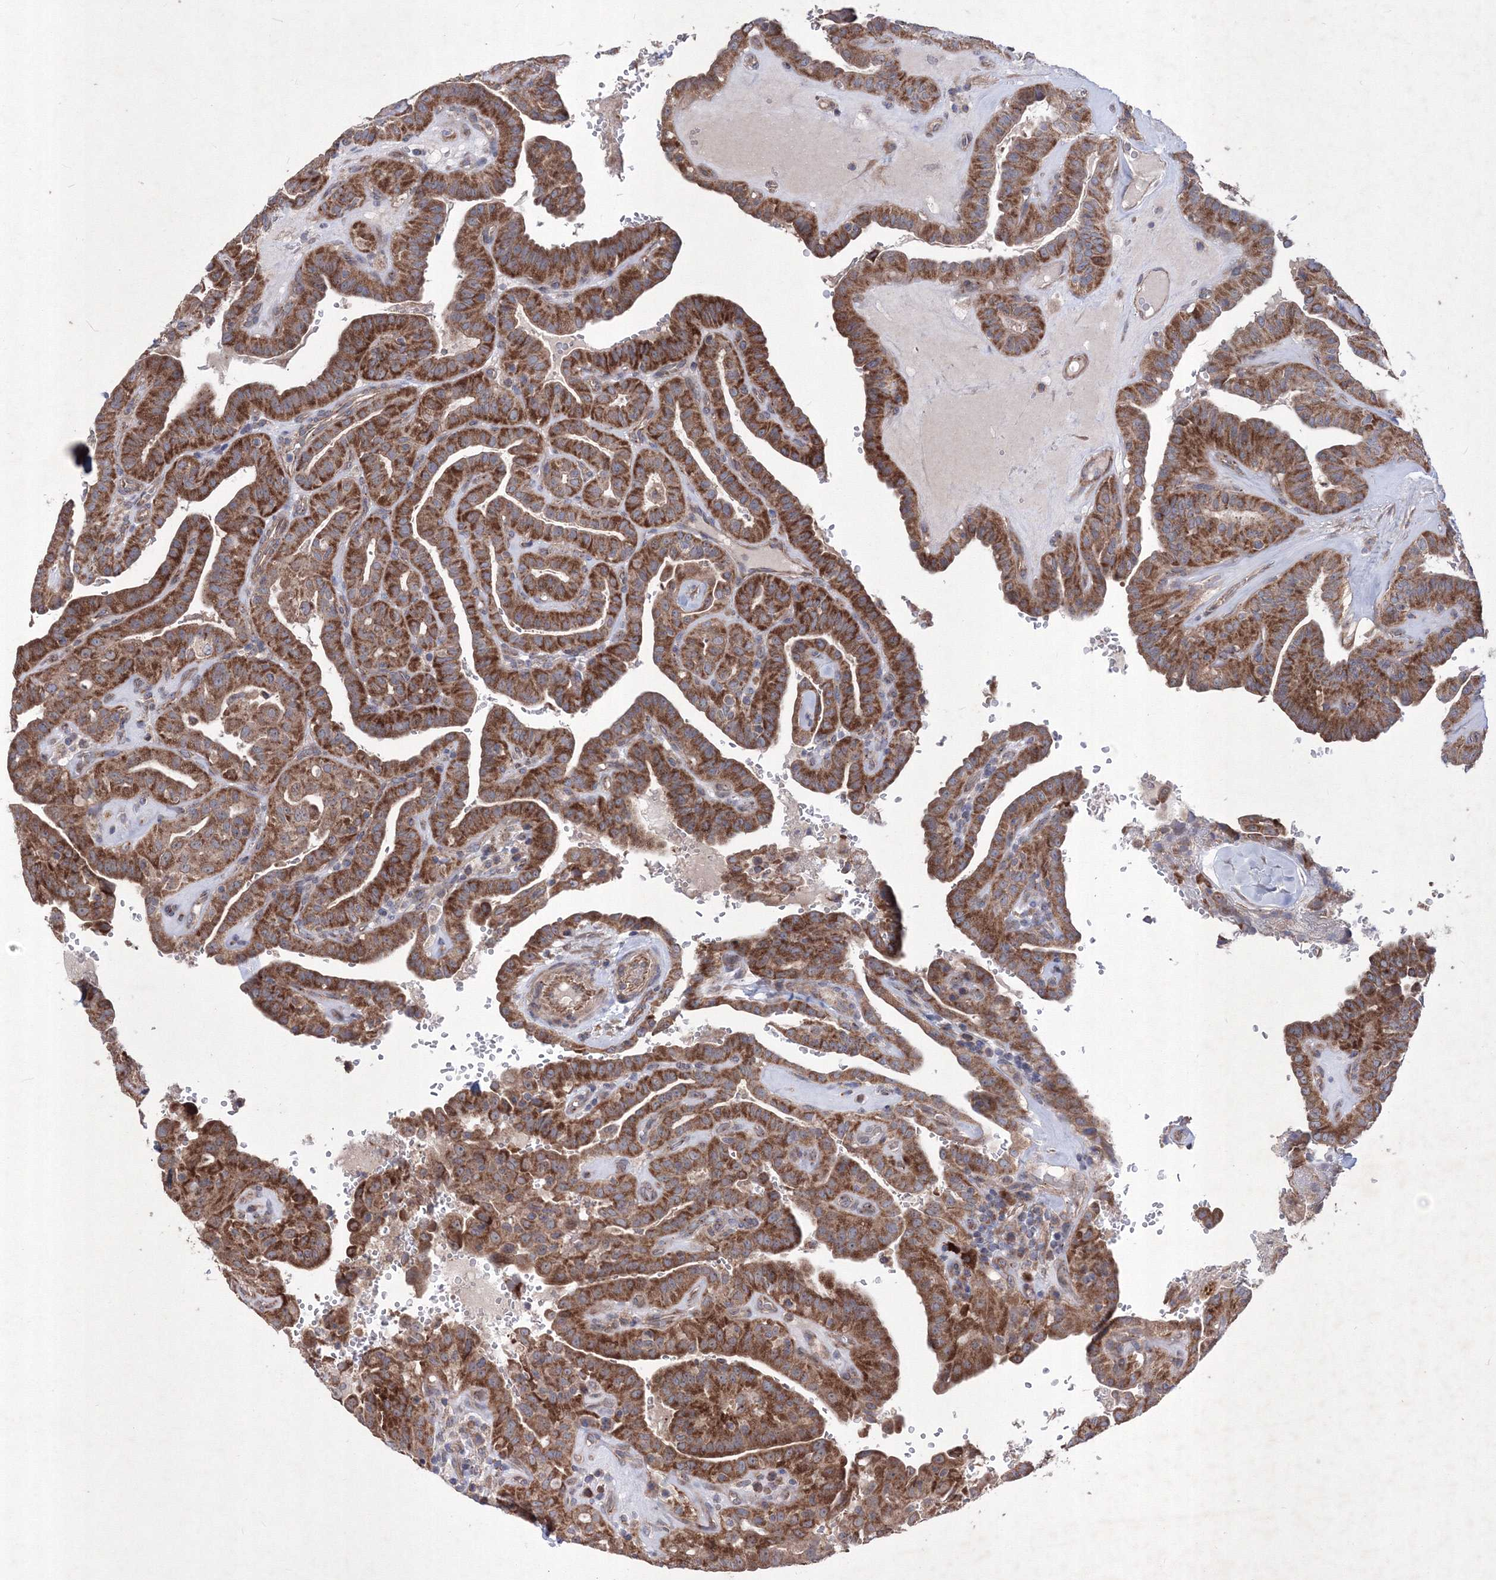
{"staining": {"intensity": "strong", "quantity": ">75%", "location": "cytoplasmic/membranous"}, "tissue": "thyroid cancer", "cell_type": "Tumor cells", "image_type": "cancer", "snomed": [{"axis": "morphology", "description": "Papillary adenocarcinoma, NOS"}, {"axis": "topography", "description": "Thyroid gland"}], "caption": "A brown stain highlights strong cytoplasmic/membranous expression of a protein in human thyroid papillary adenocarcinoma tumor cells.", "gene": "MTRF1L", "patient": {"sex": "male", "age": 77}}